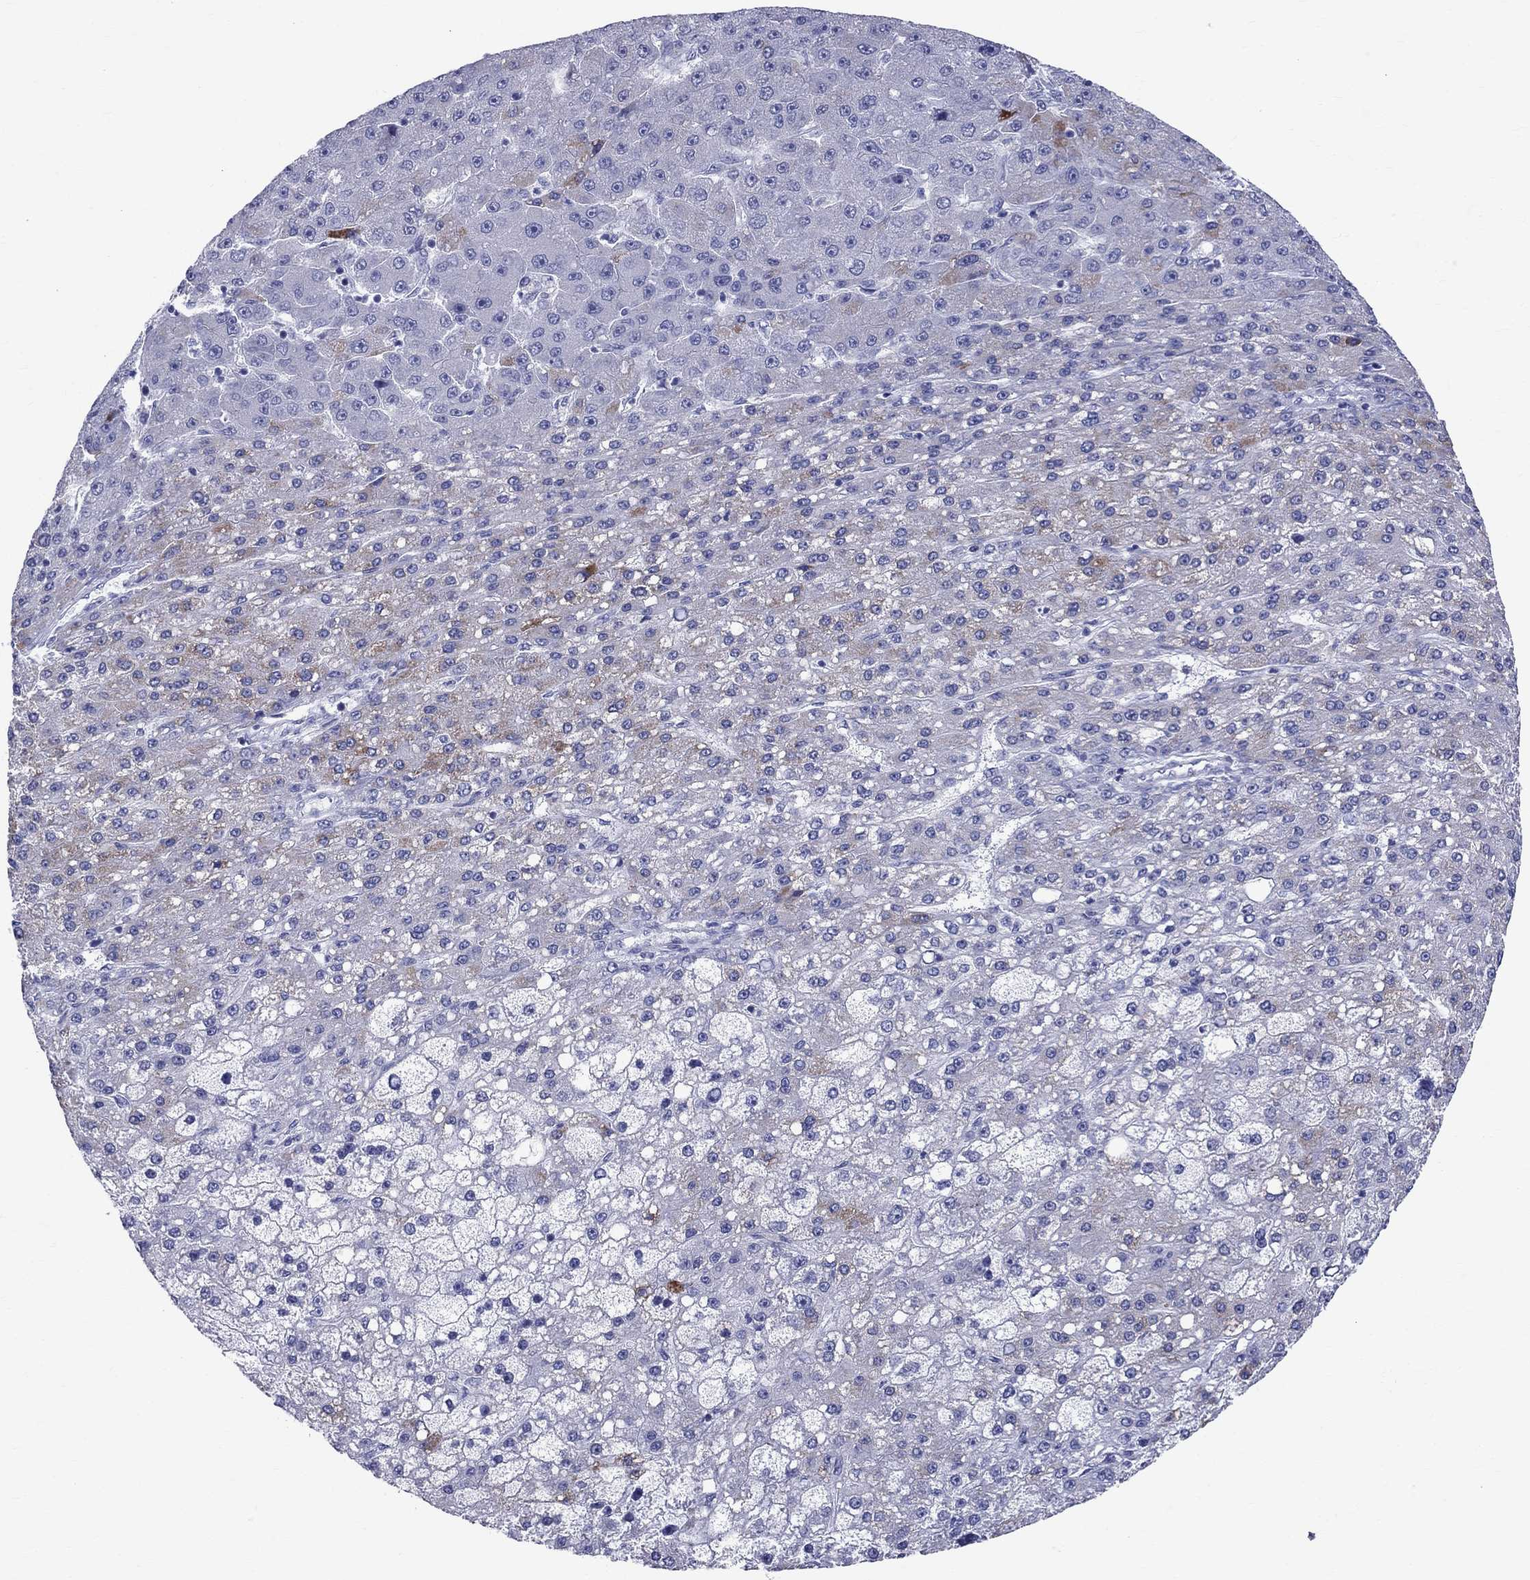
{"staining": {"intensity": "negative", "quantity": "none", "location": "none"}, "tissue": "liver cancer", "cell_type": "Tumor cells", "image_type": "cancer", "snomed": [{"axis": "morphology", "description": "Carcinoma, Hepatocellular, NOS"}, {"axis": "topography", "description": "Liver"}], "caption": "A photomicrograph of liver hepatocellular carcinoma stained for a protein reveals no brown staining in tumor cells. (DAB immunohistochemistry with hematoxylin counter stain).", "gene": "CEP43", "patient": {"sex": "male", "age": 67}}